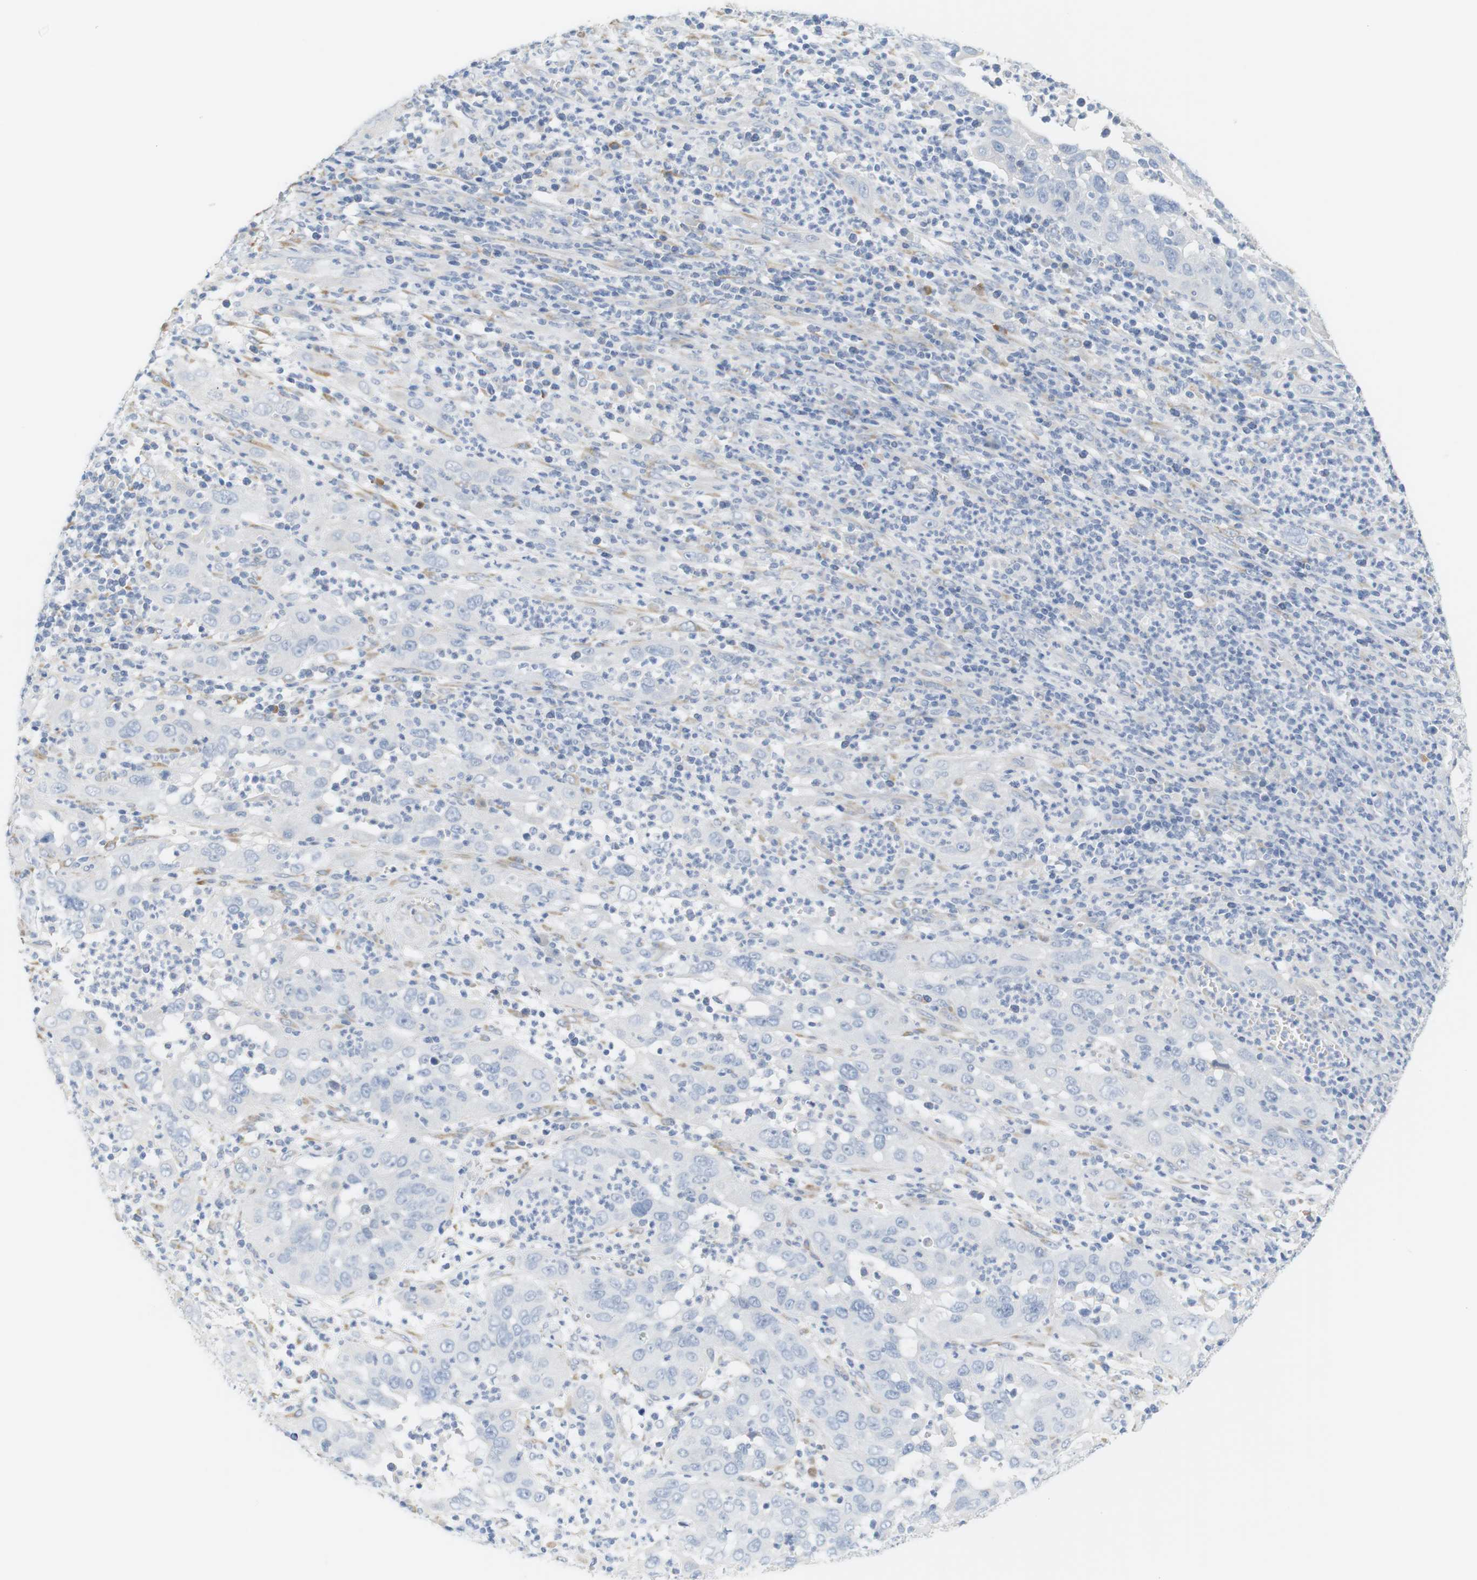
{"staining": {"intensity": "negative", "quantity": "none", "location": "none"}, "tissue": "cervical cancer", "cell_type": "Tumor cells", "image_type": "cancer", "snomed": [{"axis": "morphology", "description": "Squamous cell carcinoma, NOS"}, {"axis": "topography", "description": "Cervix"}], "caption": "Immunohistochemistry (IHC) histopathology image of neoplastic tissue: cervical cancer stained with DAB (3,3'-diaminobenzidine) demonstrates no significant protein staining in tumor cells.", "gene": "RGS9", "patient": {"sex": "female", "age": 32}}